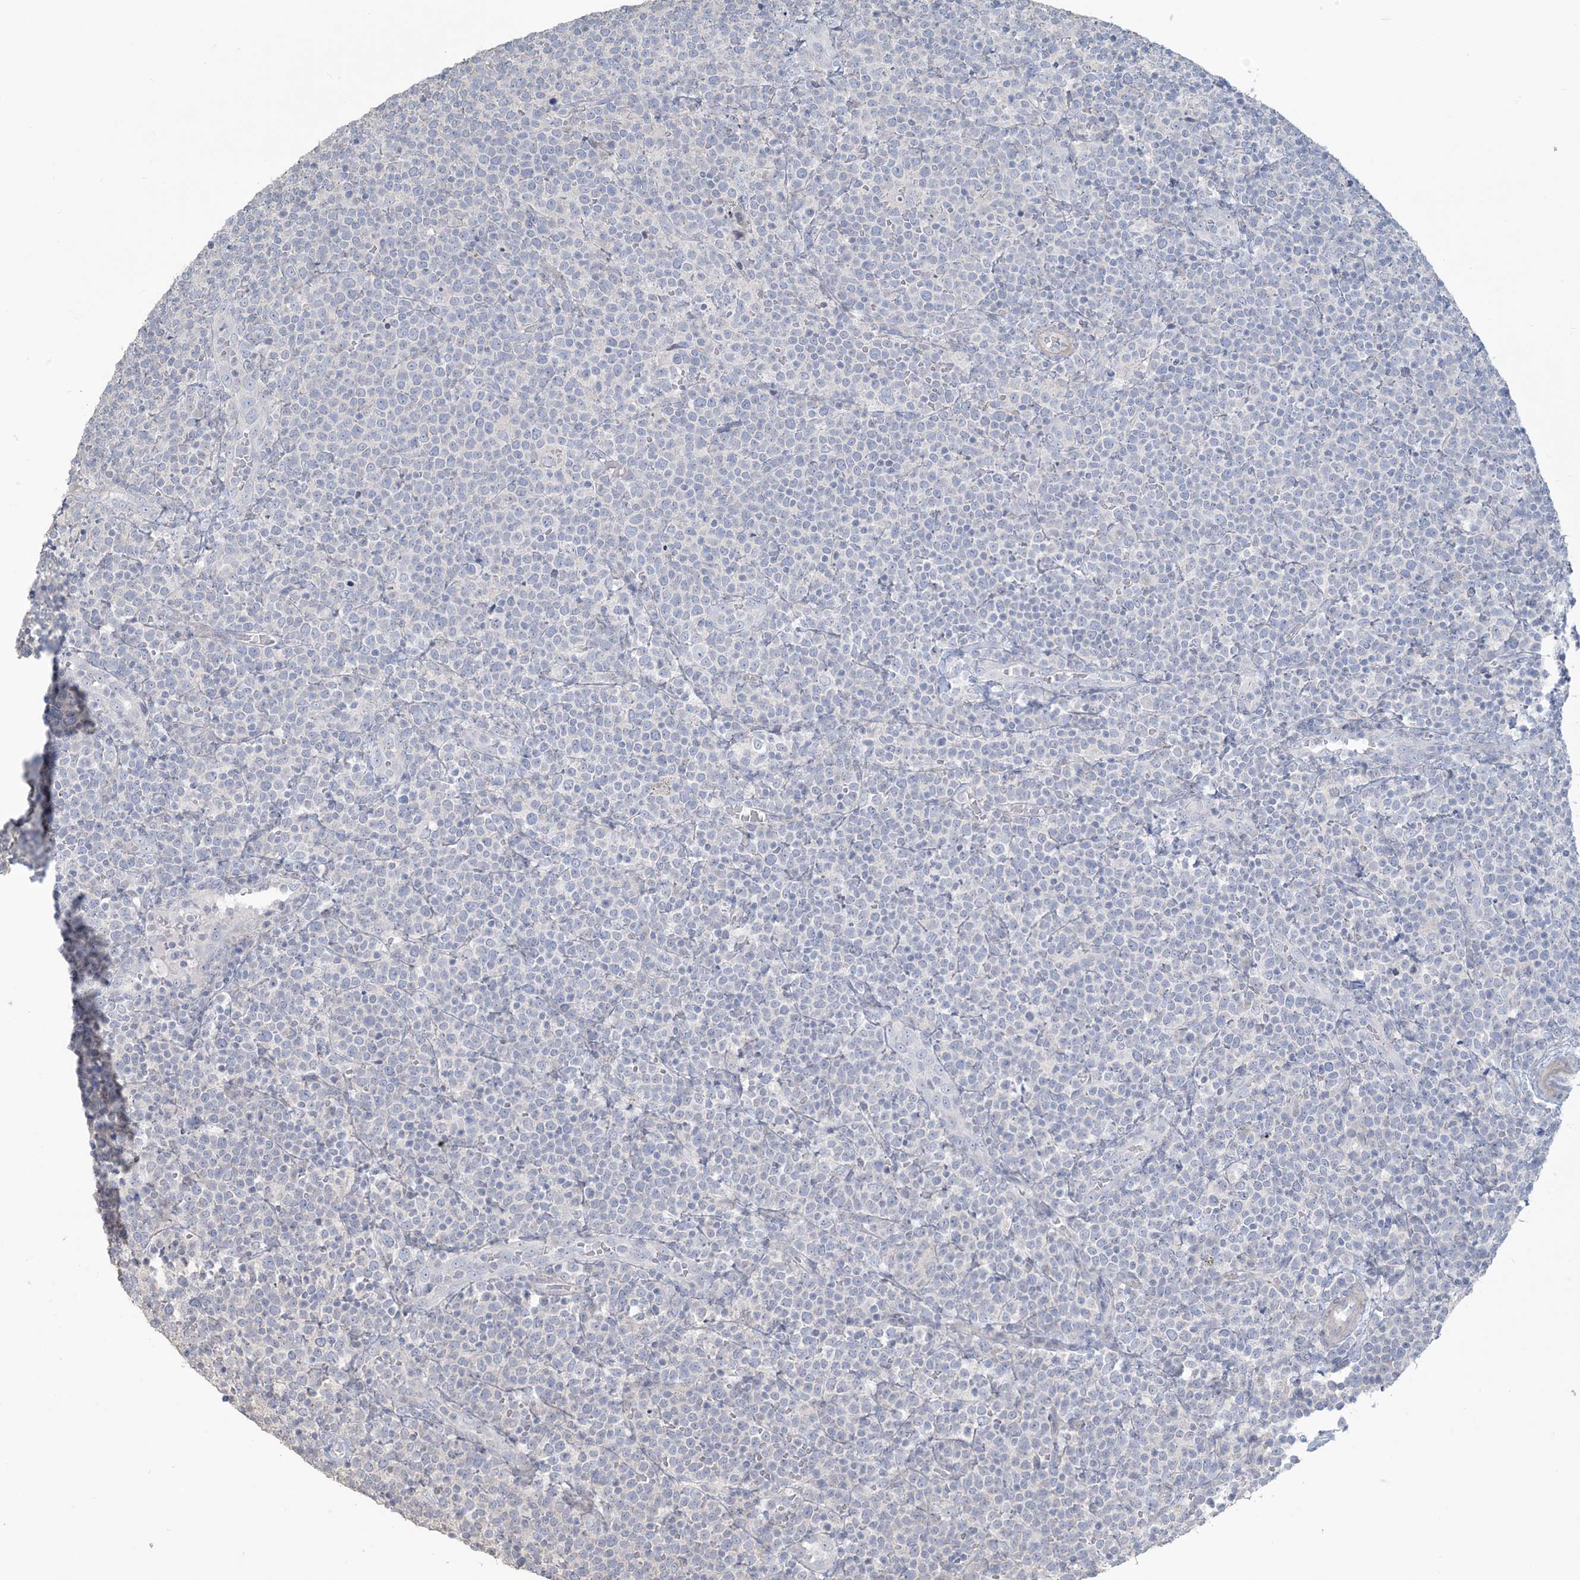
{"staining": {"intensity": "negative", "quantity": "none", "location": "none"}, "tissue": "lymphoma", "cell_type": "Tumor cells", "image_type": "cancer", "snomed": [{"axis": "morphology", "description": "Malignant lymphoma, non-Hodgkin's type, High grade"}, {"axis": "topography", "description": "Lymph node"}], "caption": "Human malignant lymphoma, non-Hodgkin's type (high-grade) stained for a protein using immunohistochemistry exhibits no expression in tumor cells.", "gene": "NPHS2", "patient": {"sex": "male", "age": 61}}